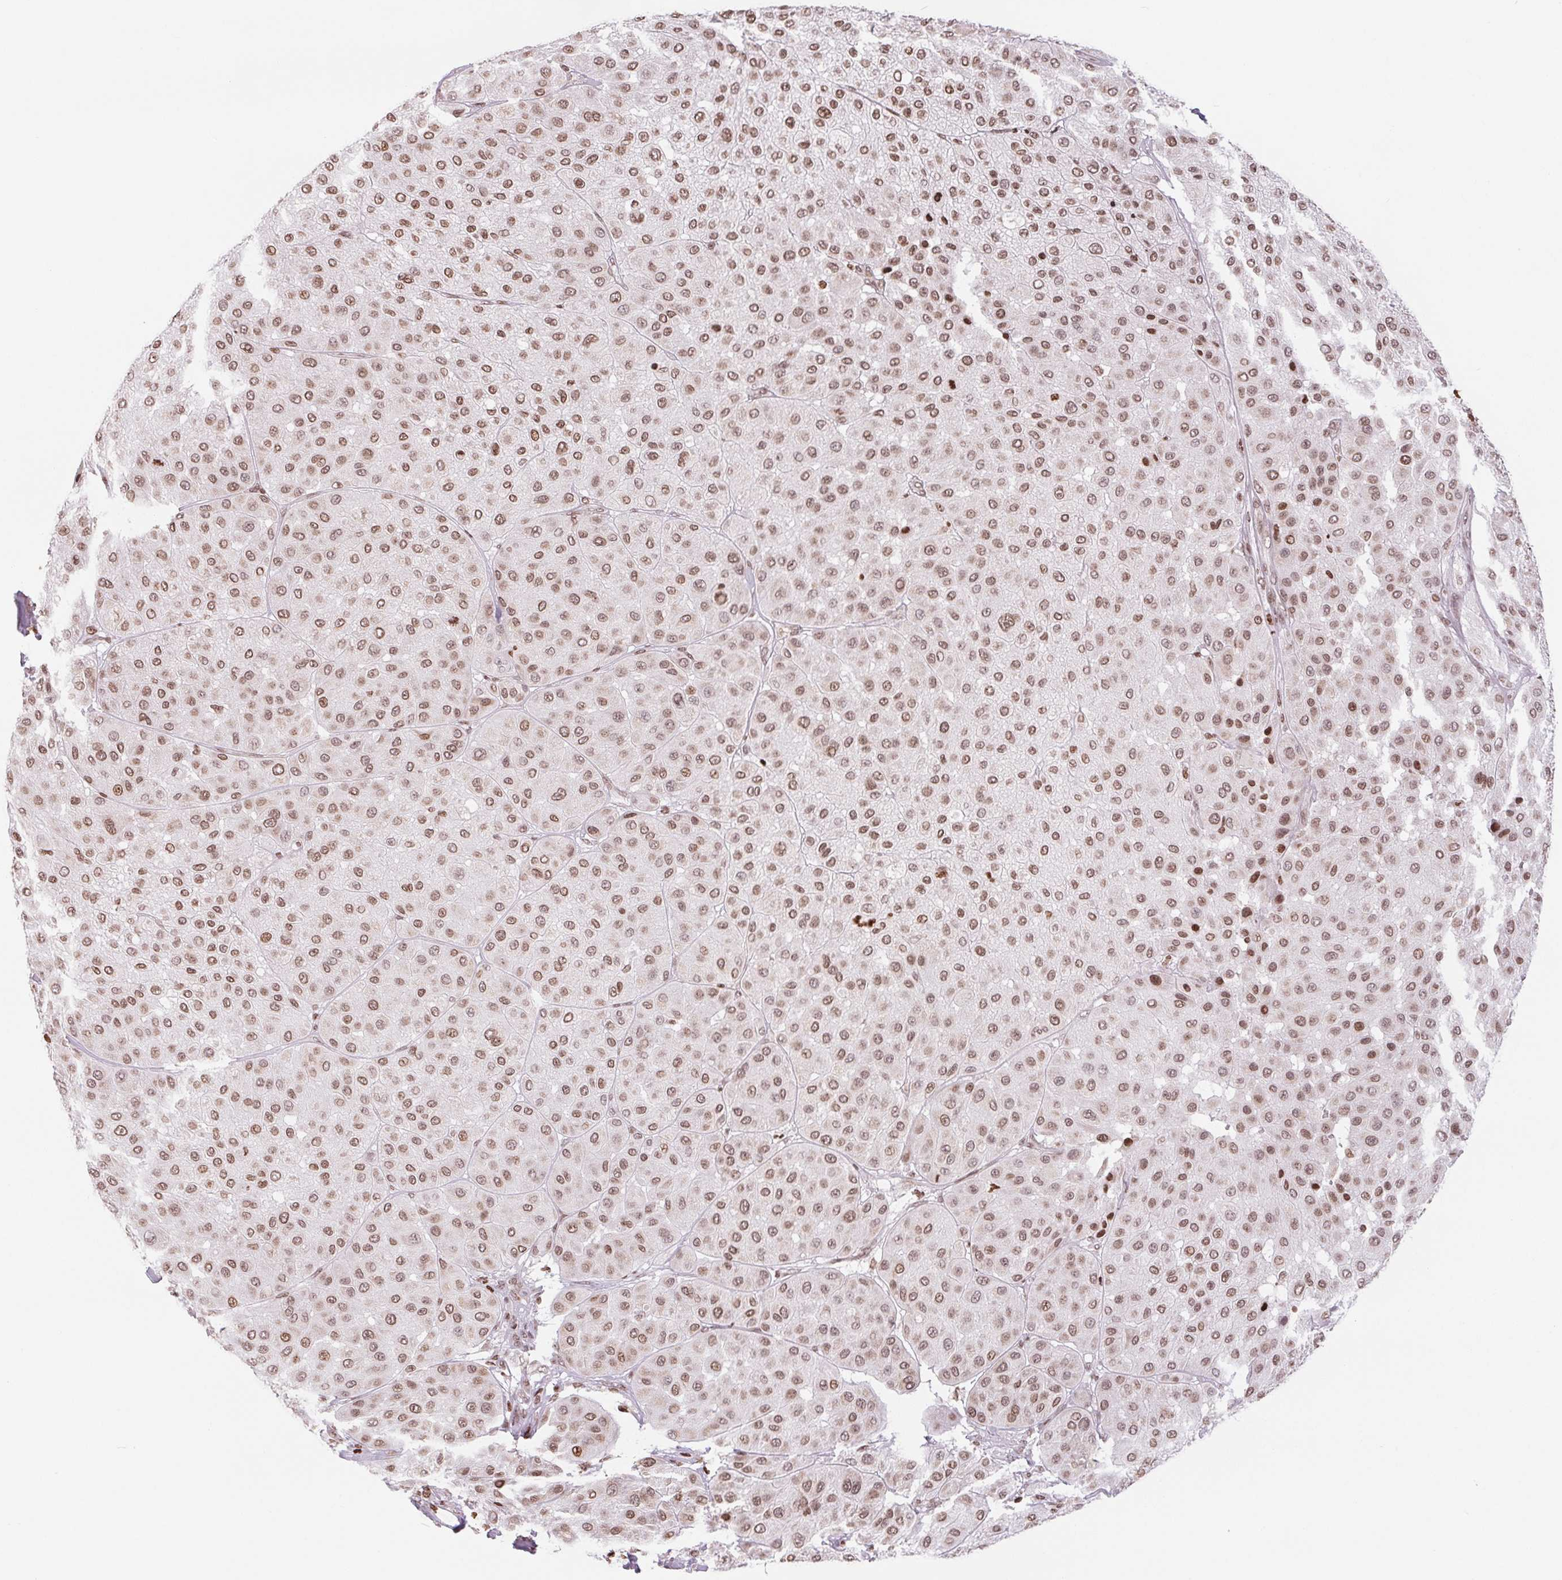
{"staining": {"intensity": "moderate", "quantity": ">75%", "location": "cytoplasmic/membranous,nuclear"}, "tissue": "melanoma", "cell_type": "Tumor cells", "image_type": "cancer", "snomed": [{"axis": "morphology", "description": "Malignant melanoma, Metastatic site"}, {"axis": "topography", "description": "Smooth muscle"}], "caption": "This is a histology image of immunohistochemistry staining of melanoma, which shows moderate positivity in the cytoplasmic/membranous and nuclear of tumor cells.", "gene": "SMIM12", "patient": {"sex": "male", "age": 41}}